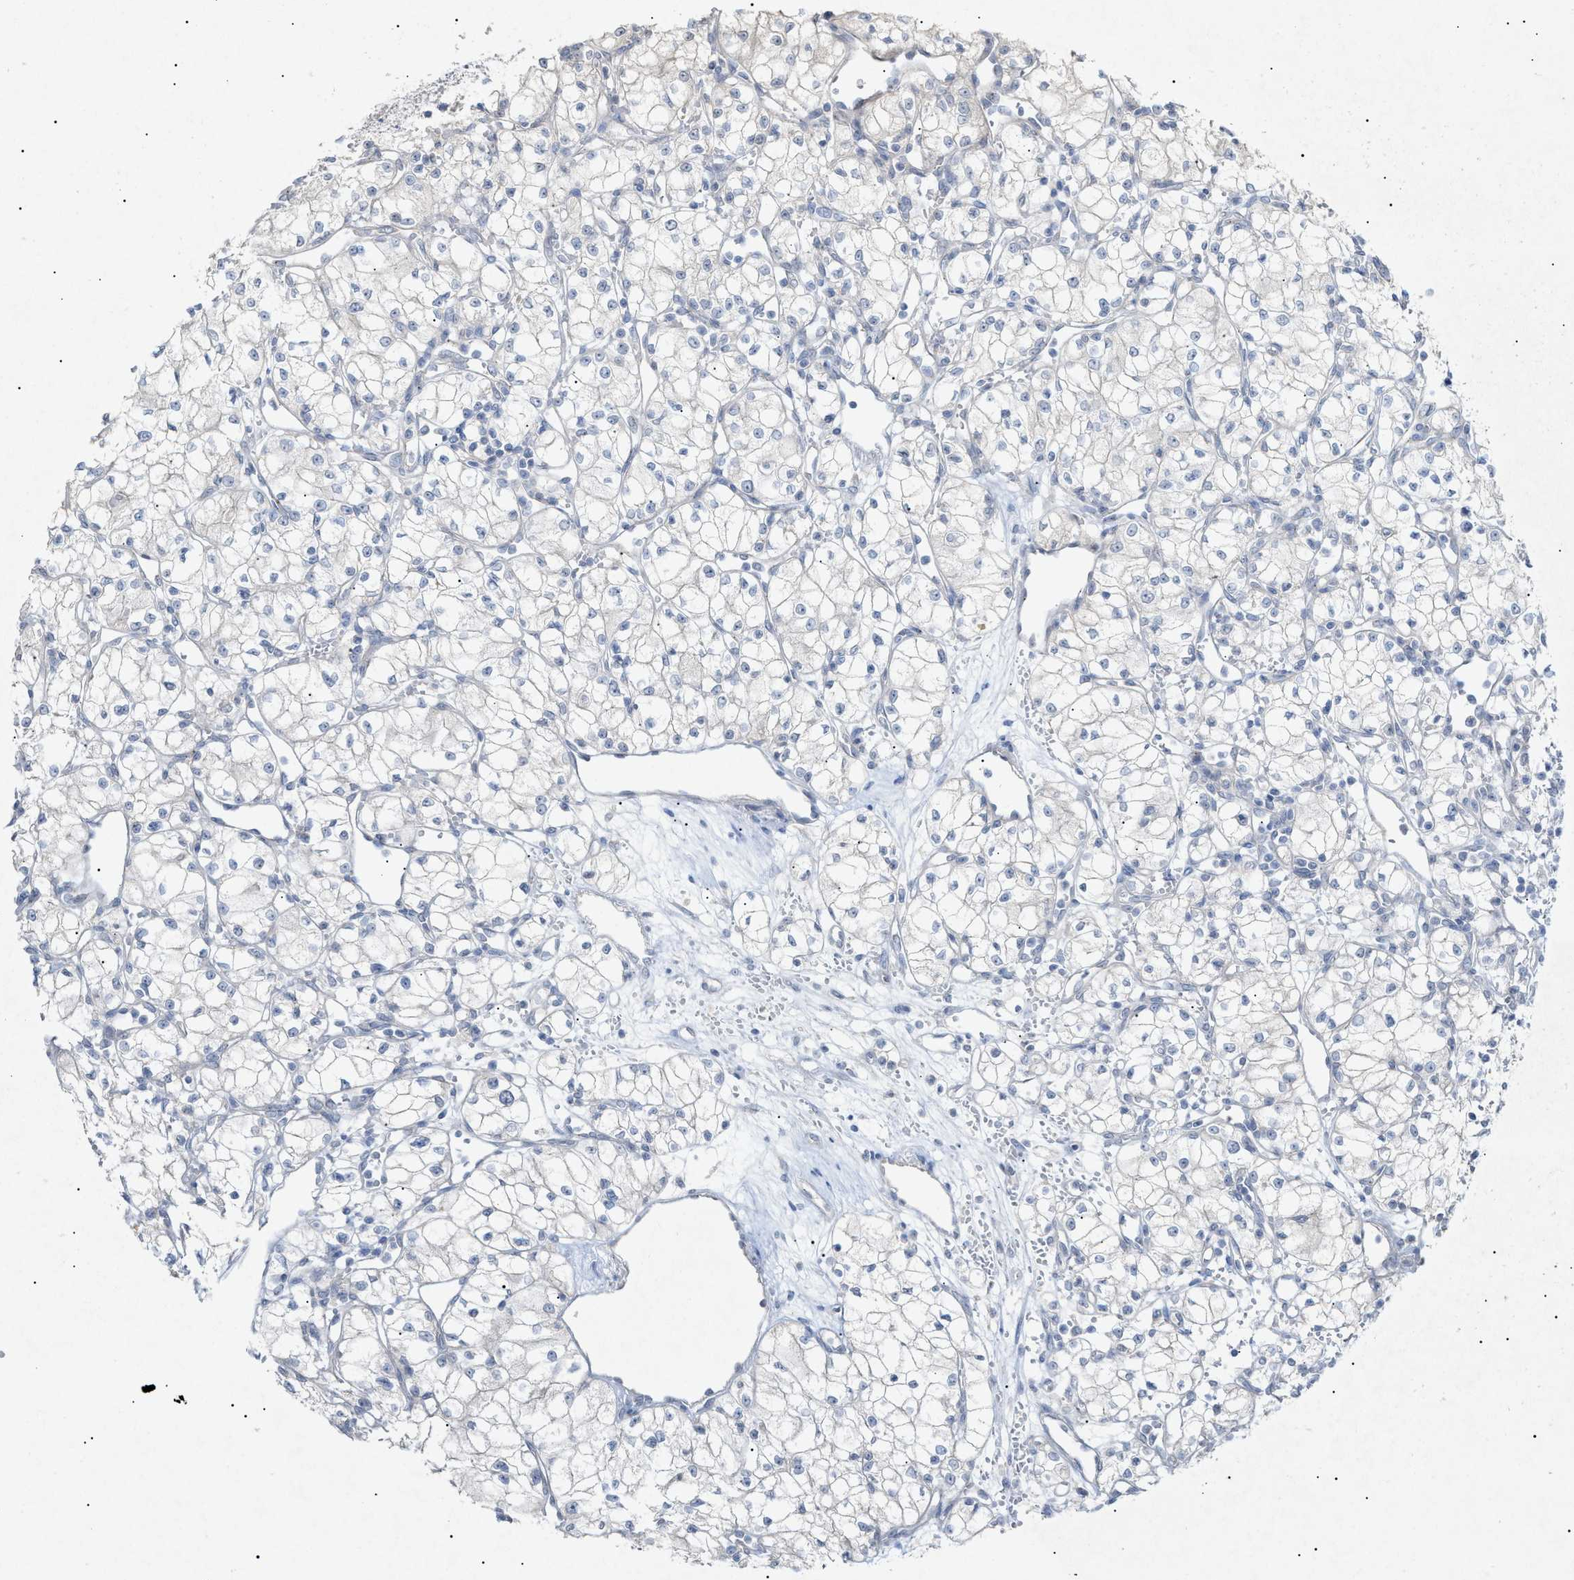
{"staining": {"intensity": "negative", "quantity": "none", "location": "none"}, "tissue": "renal cancer", "cell_type": "Tumor cells", "image_type": "cancer", "snomed": [{"axis": "morphology", "description": "Normal tissue, NOS"}, {"axis": "morphology", "description": "Adenocarcinoma, NOS"}, {"axis": "topography", "description": "Kidney"}], "caption": "Immunohistochemical staining of human renal cancer (adenocarcinoma) shows no significant positivity in tumor cells.", "gene": "SLC25A31", "patient": {"sex": "male", "age": 59}}